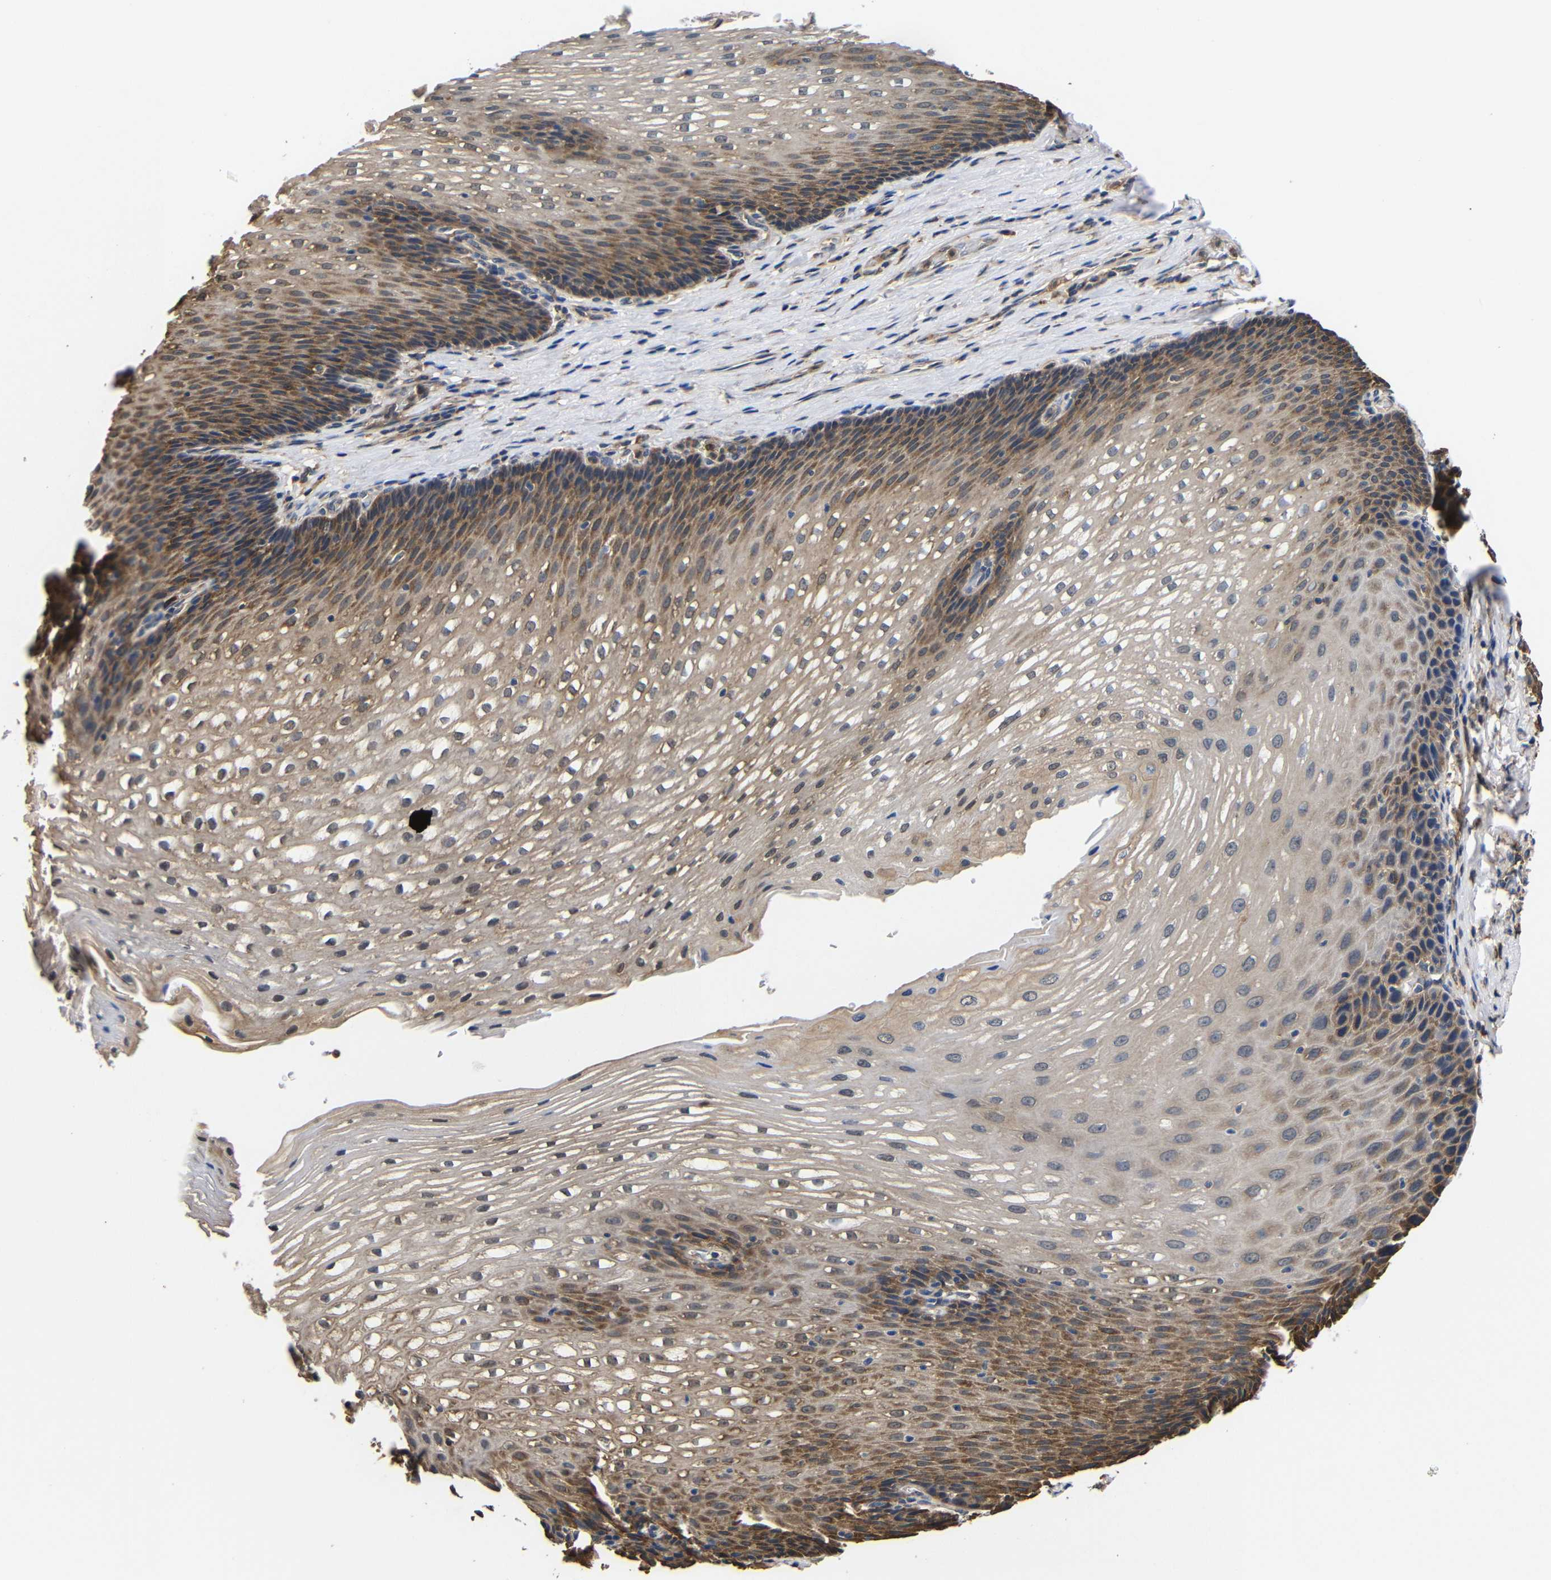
{"staining": {"intensity": "moderate", "quantity": "25%-75%", "location": "cytoplasmic/membranous"}, "tissue": "esophagus", "cell_type": "Squamous epithelial cells", "image_type": "normal", "snomed": [{"axis": "morphology", "description": "Normal tissue, NOS"}, {"axis": "topography", "description": "Esophagus"}], "caption": "An immunohistochemistry (IHC) photomicrograph of unremarkable tissue is shown. Protein staining in brown labels moderate cytoplasmic/membranous positivity in esophagus within squamous epithelial cells. (DAB (3,3'-diaminobenzidine) = brown stain, brightfield microscopy at high magnification).", "gene": "LRRCC1", "patient": {"sex": "male", "age": 48}}